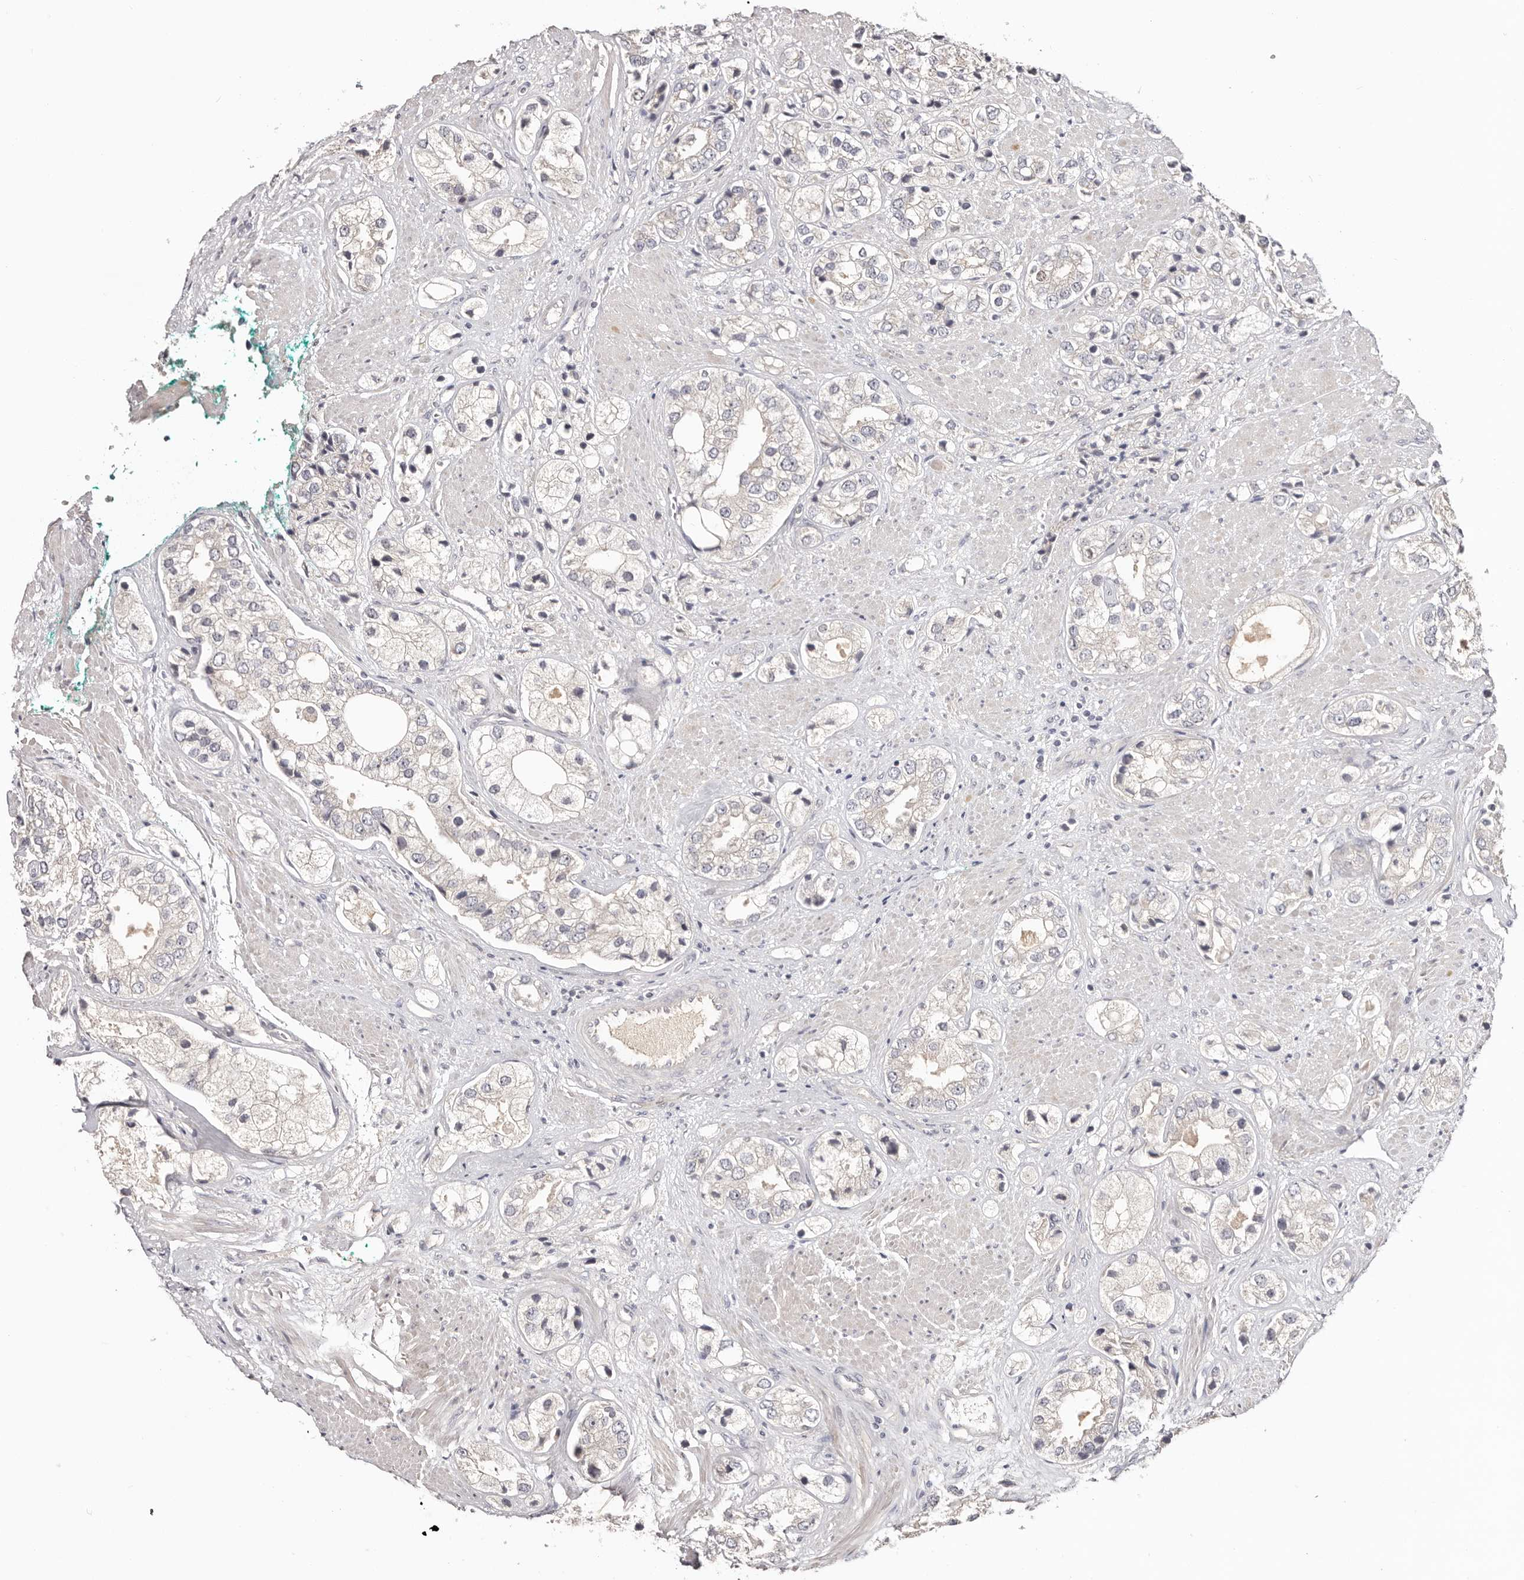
{"staining": {"intensity": "negative", "quantity": "none", "location": "none"}, "tissue": "prostate cancer", "cell_type": "Tumor cells", "image_type": "cancer", "snomed": [{"axis": "morphology", "description": "Adenocarcinoma, High grade"}, {"axis": "topography", "description": "Prostate"}], "caption": "IHC of human prostate cancer (adenocarcinoma (high-grade)) reveals no positivity in tumor cells. The staining was performed using DAB to visualize the protein expression in brown, while the nuclei were stained in blue with hematoxylin (Magnification: 20x).", "gene": "CCDC190", "patient": {"sex": "male", "age": 50}}